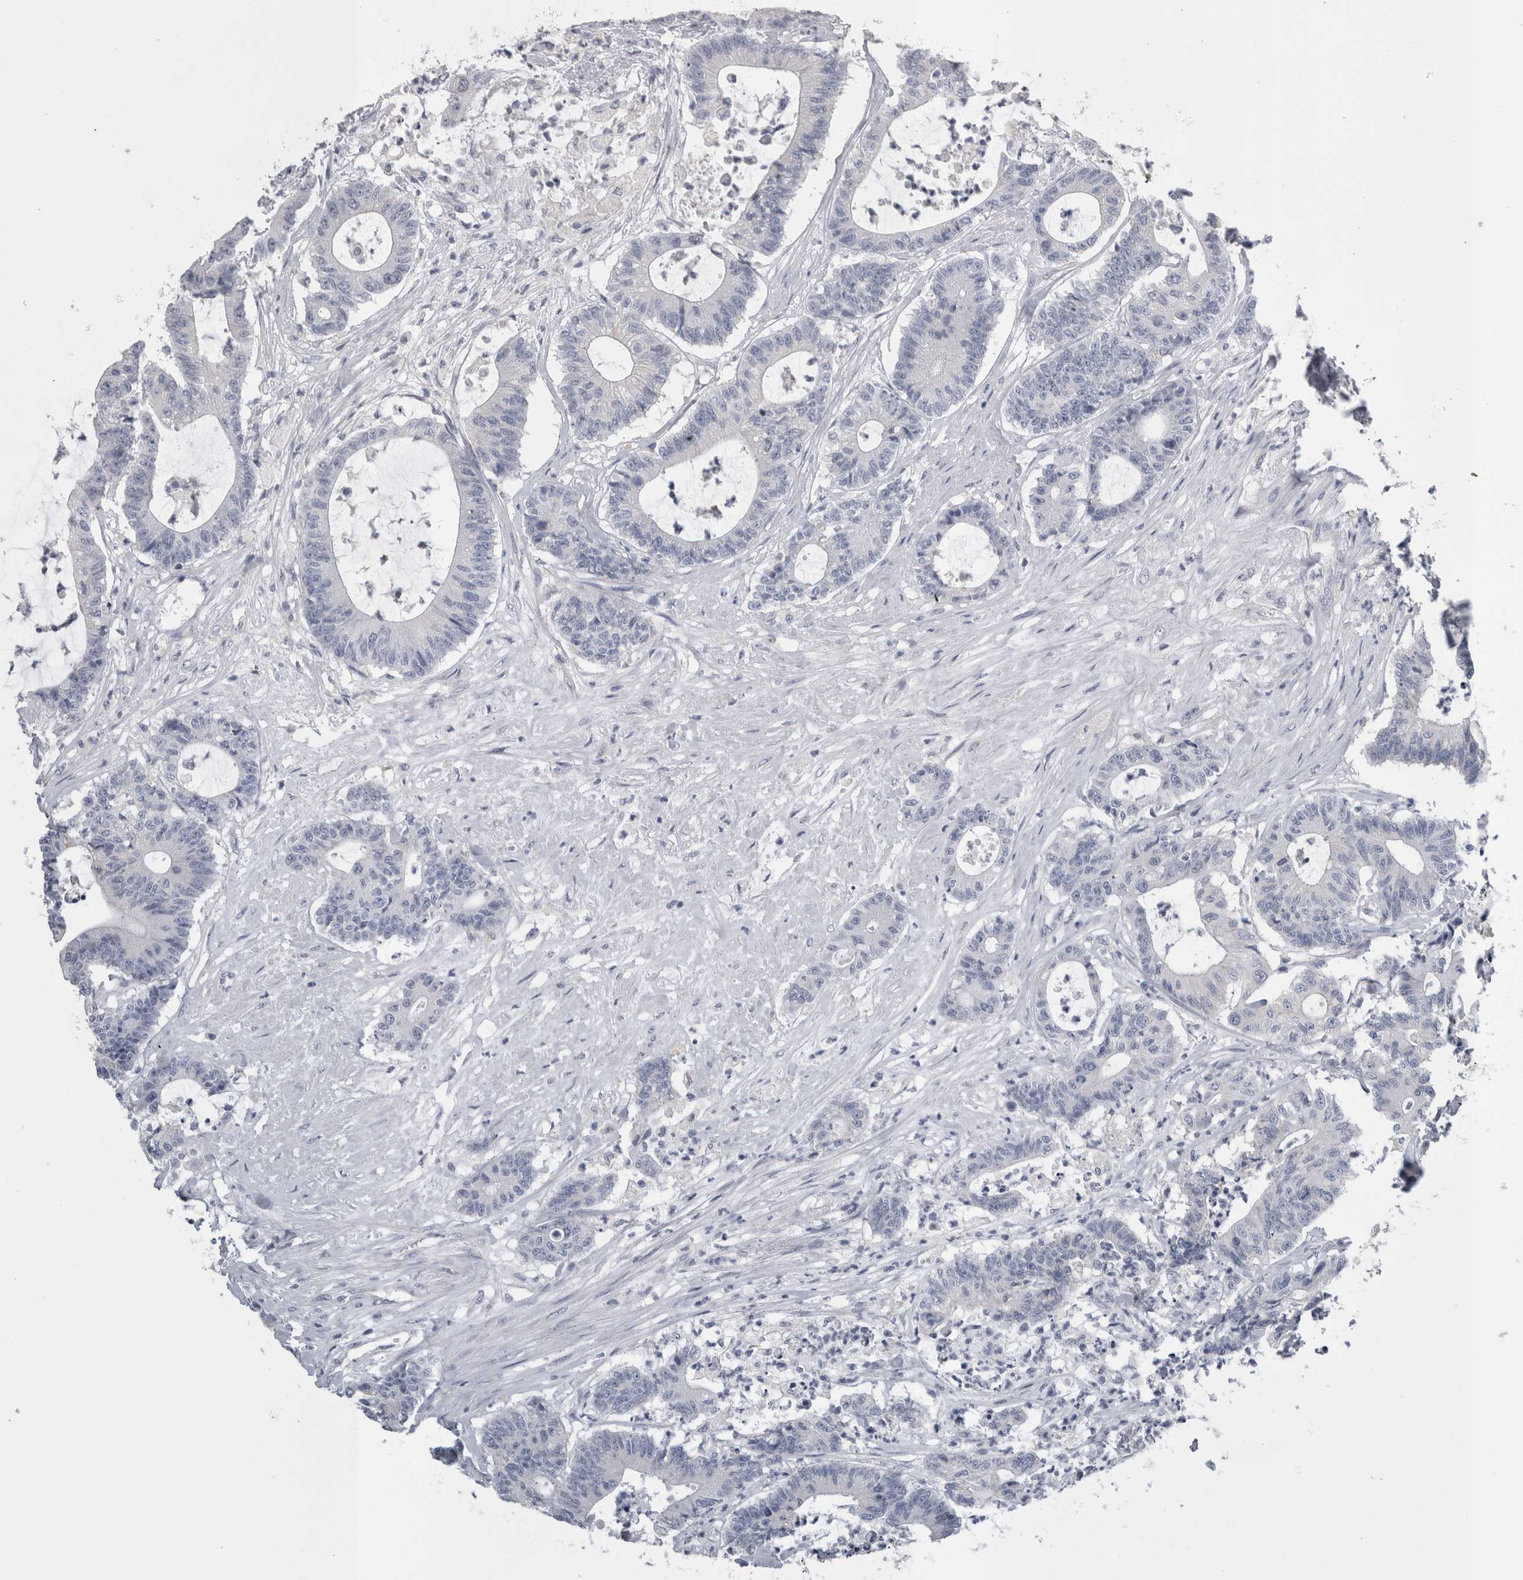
{"staining": {"intensity": "negative", "quantity": "none", "location": "none"}, "tissue": "colorectal cancer", "cell_type": "Tumor cells", "image_type": "cancer", "snomed": [{"axis": "morphology", "description": "Adenocarcinoma, NOS"}, {"axis": "topography", "description": "Colon"}], "caption": "IHC photomicrograph of colorectal cancer stained for a protein (brown), which shows no staining in tumor cells. (Stains: DAB immunohistochemistry (IHC) with hematoxylin counter stain, Microscopy: brightfield microscopy at high magnification).", "gene": "DHRS4", "patient": {"sex": "female", "age": 84}}